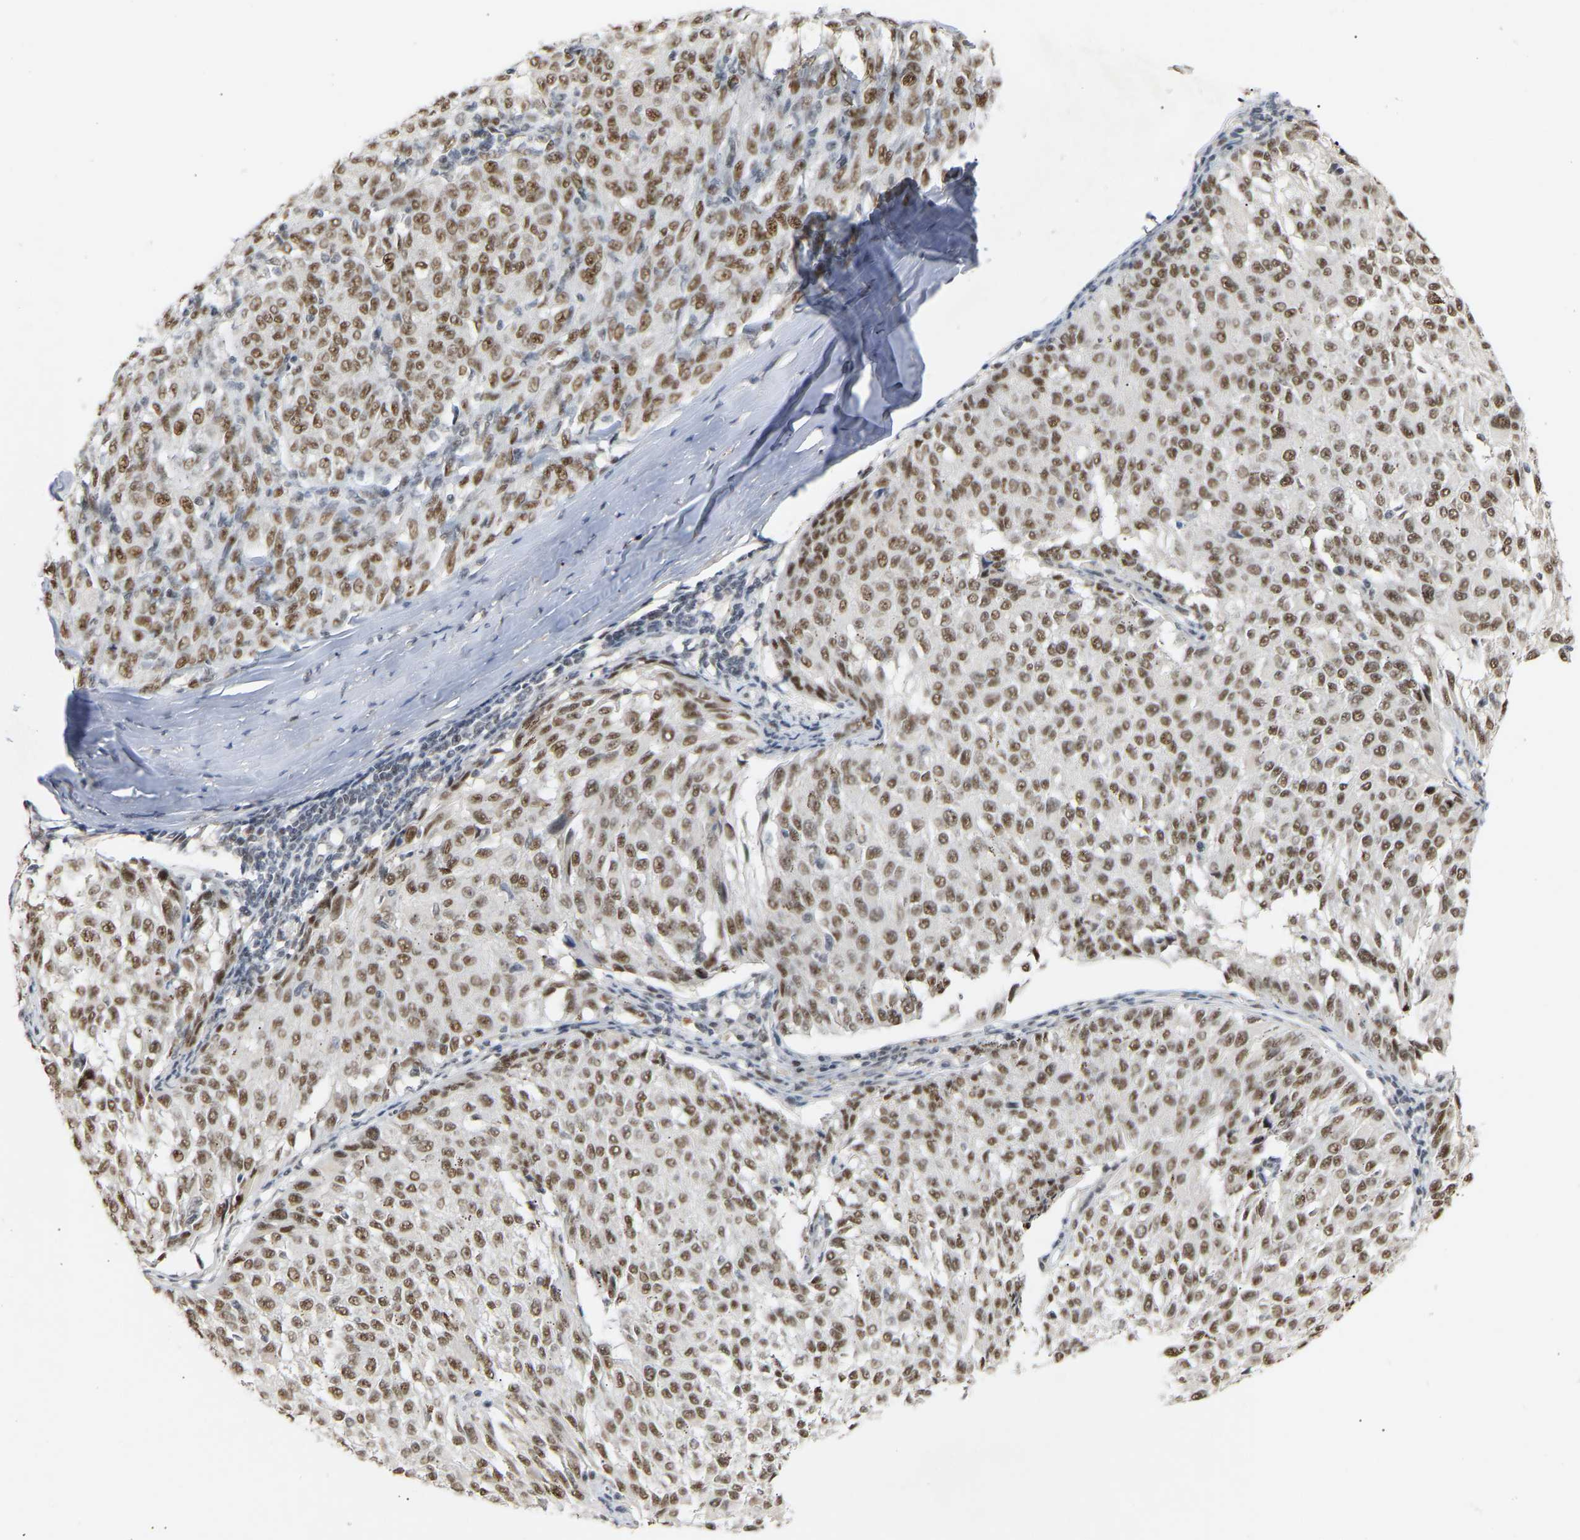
{"staining": {"intensity": "moderate", "quantity": ">75%", "location": "nuclear"}, "tissue": "melanoma", "cell_type": "Tumor cells", "image_type": "cancer", "snomed": [{"axis": "morphology", "description": "Malignant melanoma, NOS"}, {"axis": "topography", "description": "Skin"}], "caption": "Human melanoma stained with a protein marker demonstrates moderate staining in tumor cells.", "gene": "NELFB", "patient": {"sex": "female", "age": 72}}